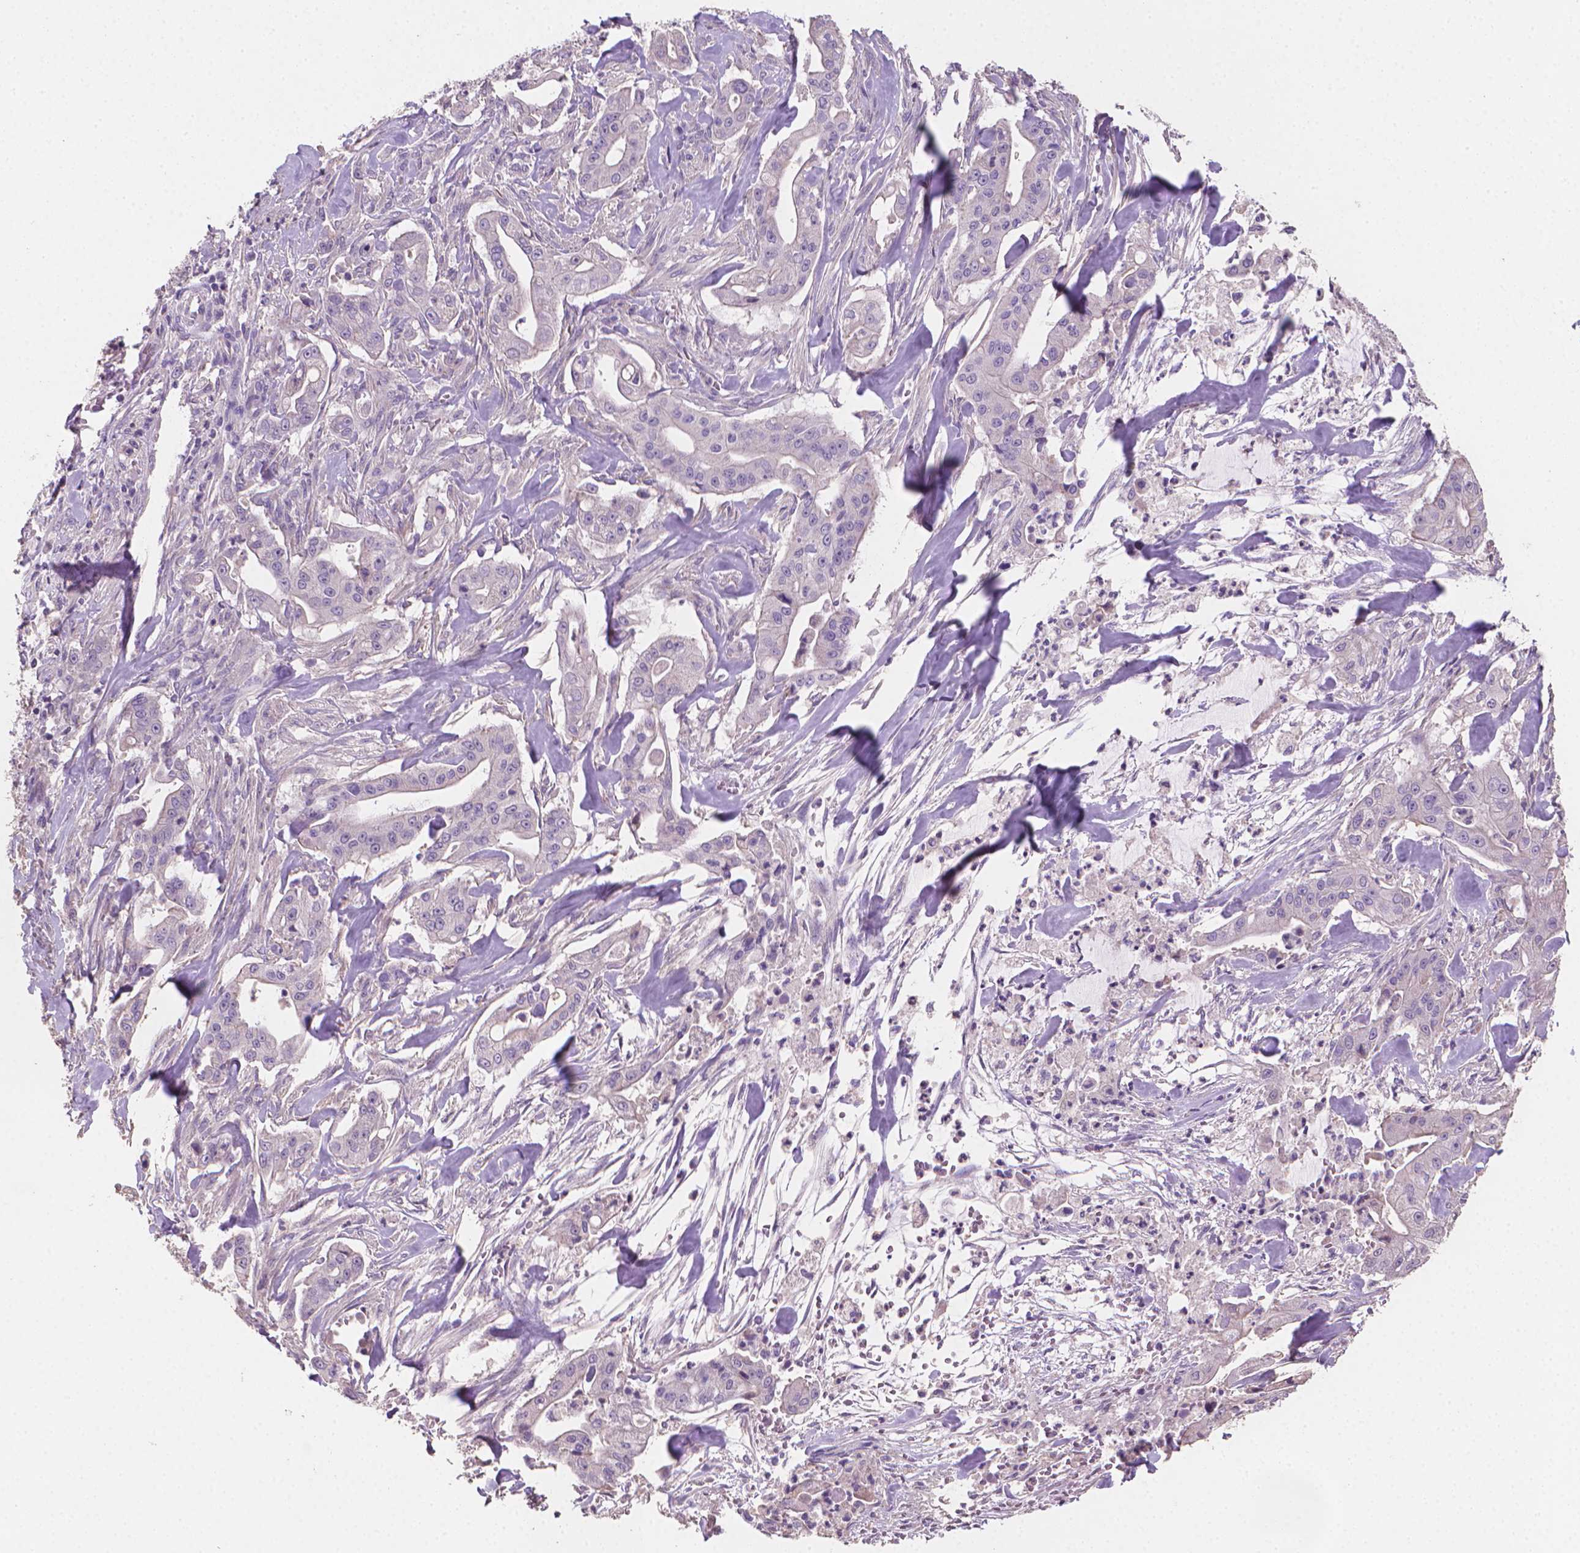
{"staining": {"intensity": "negative", "quantity": "none", "location": "none"}, "tissue": "pancreatic cancer", "cell_type": "Tumor cells", "image_type": "cancer", "snomed": [{"axis": "morphology", "description": "Normal tissue, NOS"}, {"axis": "morphology", "description": "Inflammation, NOS"}, {"axis": "morphology", "description": "Adenocarcinoma, NOS"}, {"axis": "topography", "description": "Pancreas"}], "caption": "IHC micrograph of human adenocarcinoma (pancreatic) stained for a protein (brown), which shows no expression in tumor cells.", "gene": "CATIP", "patient": {"sex": "male", "age": 57}}